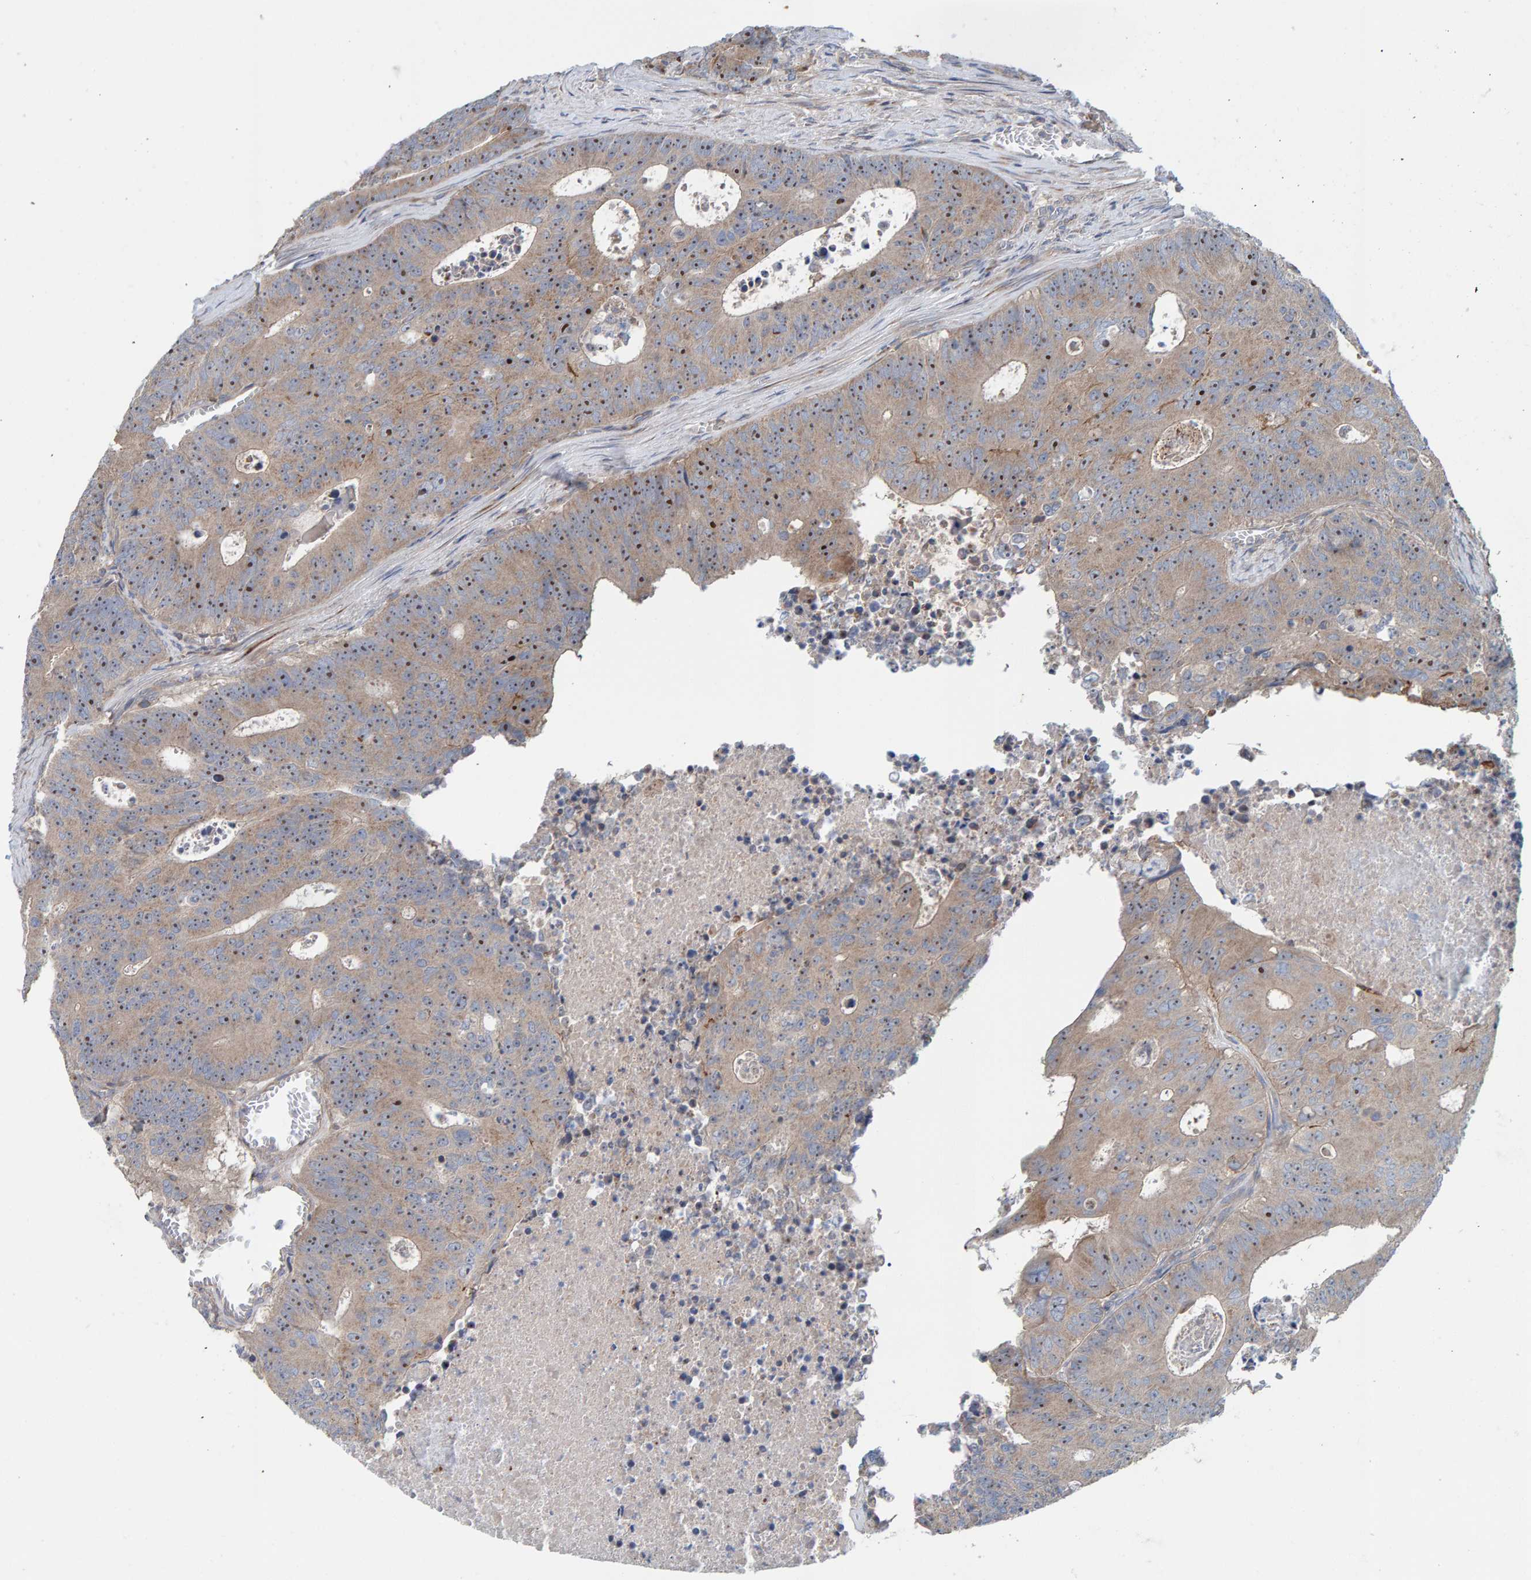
{"staining": {"intensity": "moderate", "quantity": ">75%", "location": "cytoplasmic/membranous,nuclear"}, "tissue": "colorectal cancer", "cell_type": "Tumor cells", "image_type": "cancer", "snomed": [{"axis": "morphology", "description": "Adenocarcinoma, NOS"}, {"axis": "topography", "description": "Colon"}], "caption": "A brown stain highlights moderate cytoplasmic/membranous and nuclear expression of a protein in human colorectal cancer tumor cells.", "gene": "CCM2", "patient": {"sex": "male", "age": 87}}